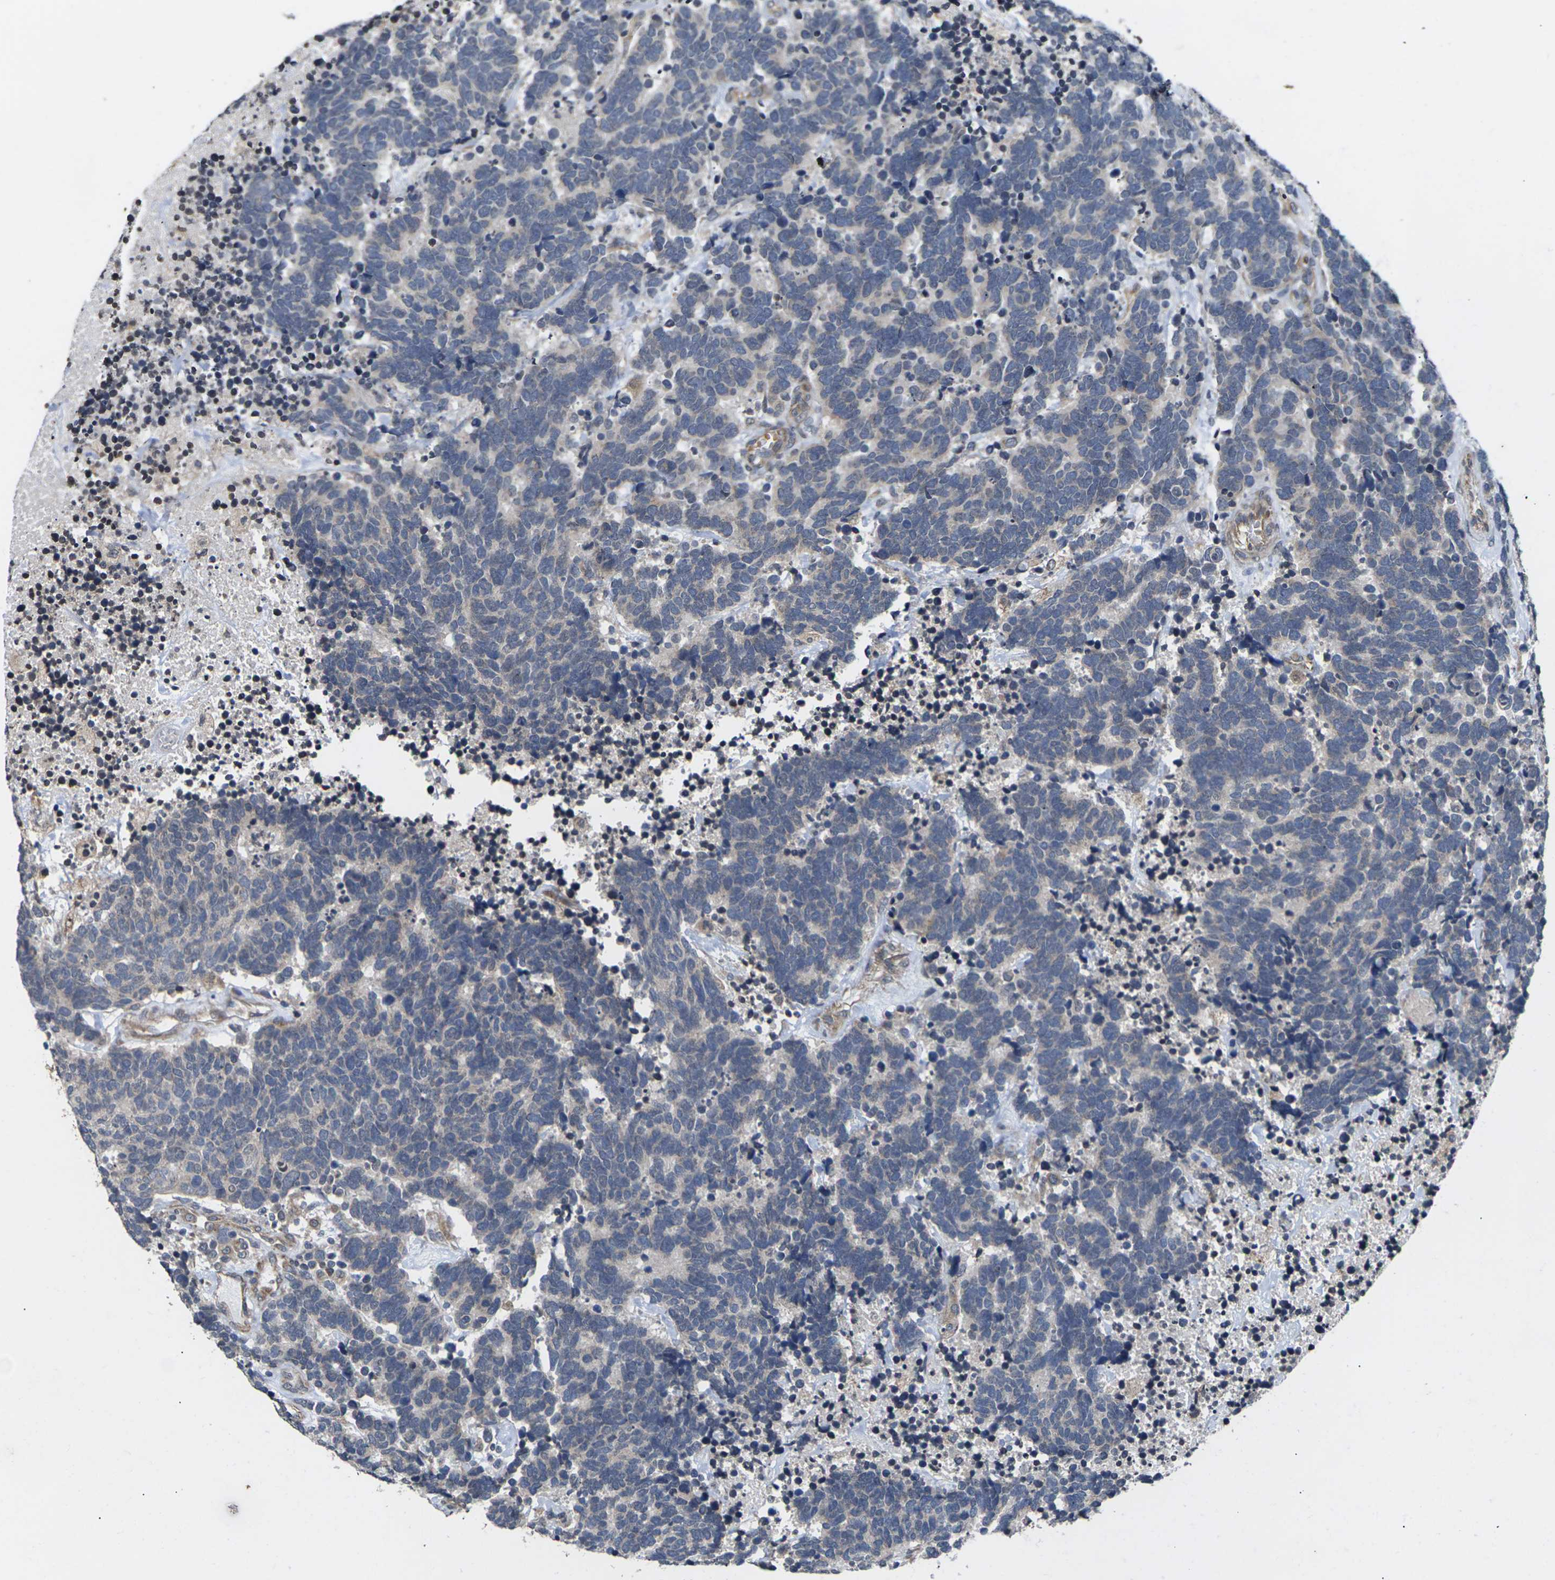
{"staining": {"intensity": "negative", "quantity": "none", "location": "none"}, "tissue": "carcinoid", "cell_type": "Tumor cells", "image_type": "cancer", "snomed": [{"axis": "morphology", "description": "Carcinoma, NOS"}, {"axis": "morphology", "description": "Carcinoid, malignant, NOS"}, {"axis": "topography", "description": "Urinary bladder"}], "caption": "There is no significant expression in tumor cells of carcinoid (malignant). Brightfield microscopy of IHC stained with DAB (brown) and hematoxylin (blue), captured at high magnification.", "gene": "DKK2", "patient": {"sex": "male", "age": 57}}